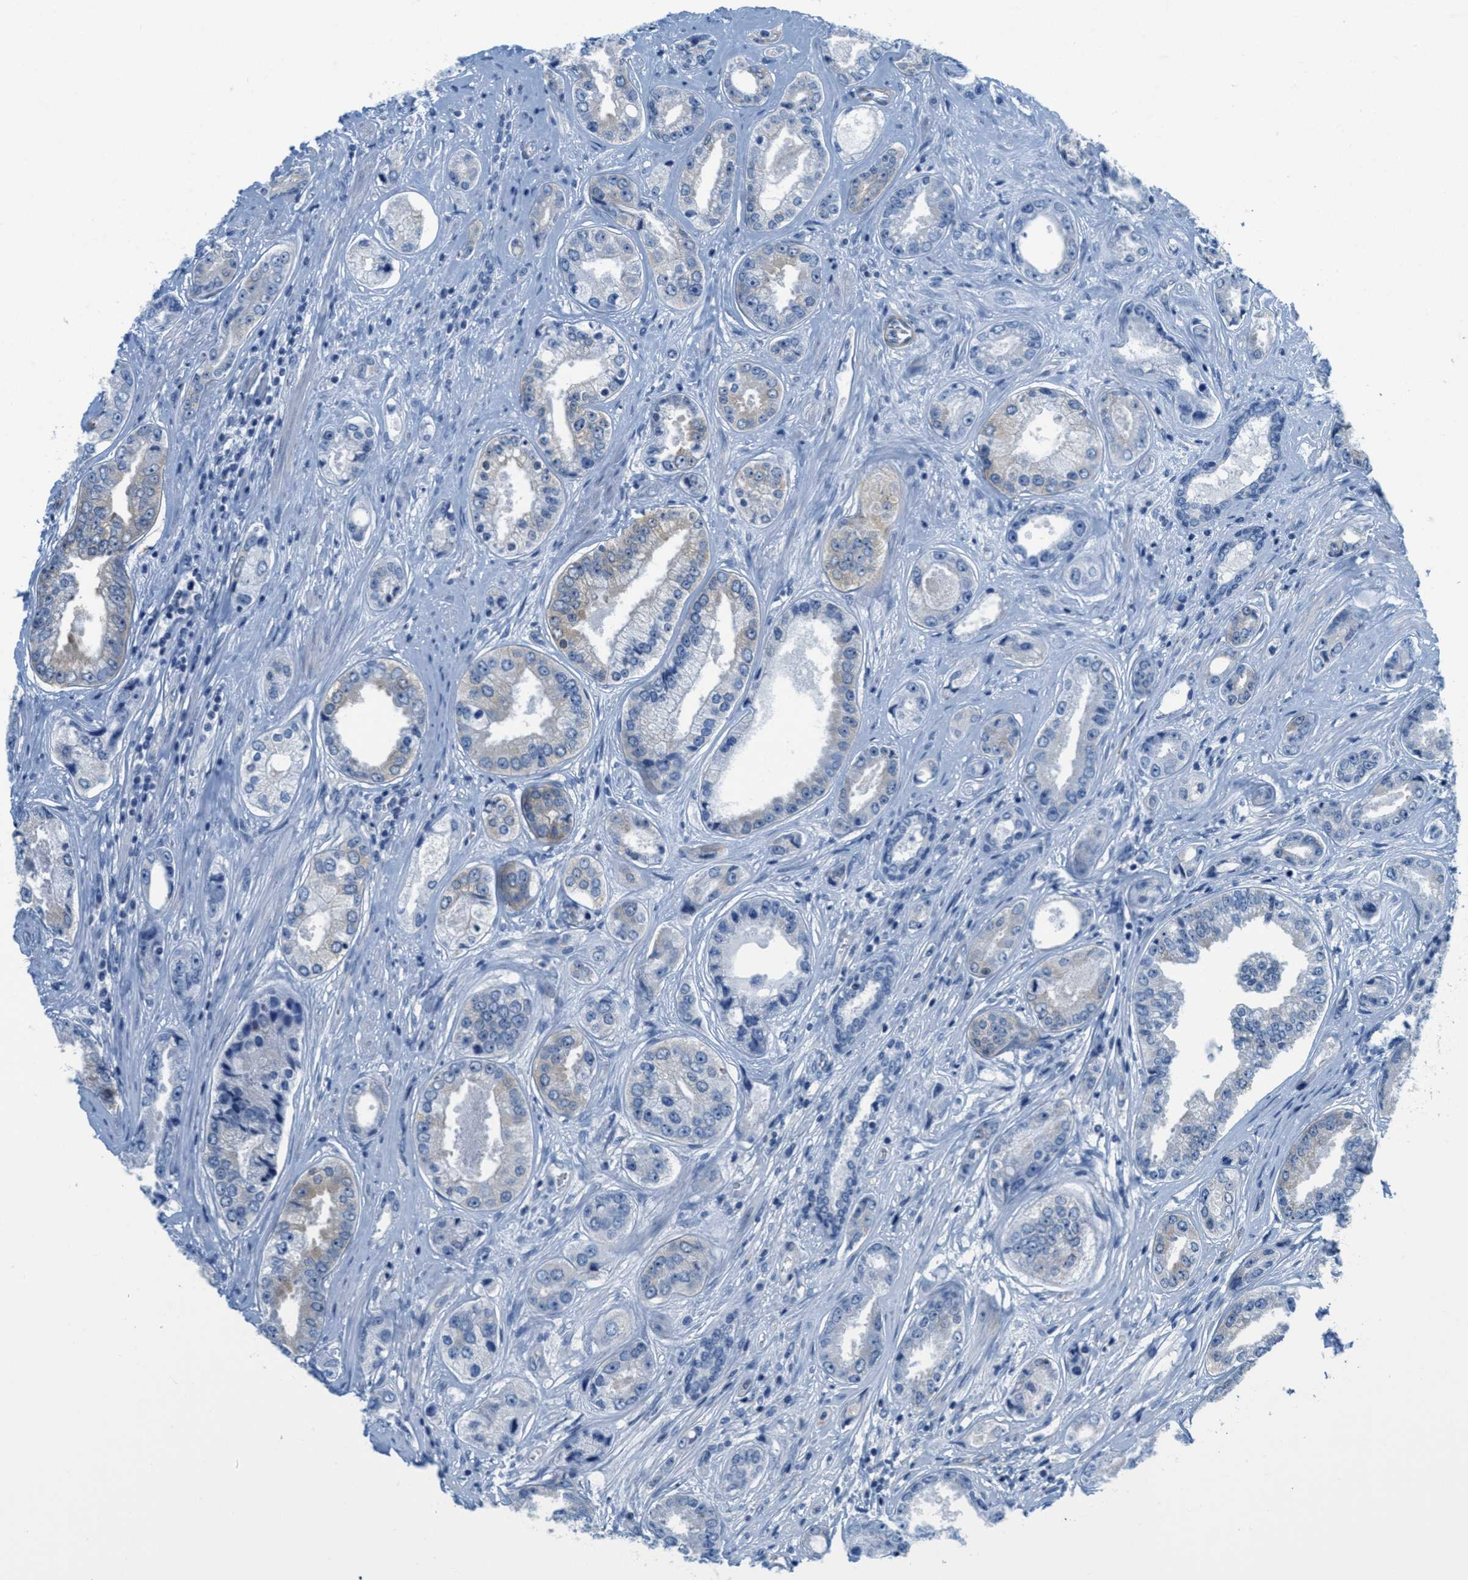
{"staining": {"intensity": "negative", "quantity": "none", "location": "none"}, "tissue": "prostate cancer", "cell_type": "Tumor cells", "image_type": "cancer", "snomed": [{"axis": "morphology", "description": "Adenocarcinoma, High grade"}, {"axis": "topography", "description": "Prostate"}], "caption": "This is a image of immunohistochemistry (IHC) staining of adenocarcinoma (high-grade) (prostate), which shows no staining in tumor cells.", "gene": "MAPRE2", "patient": {"sex": "male", "age": 85}}